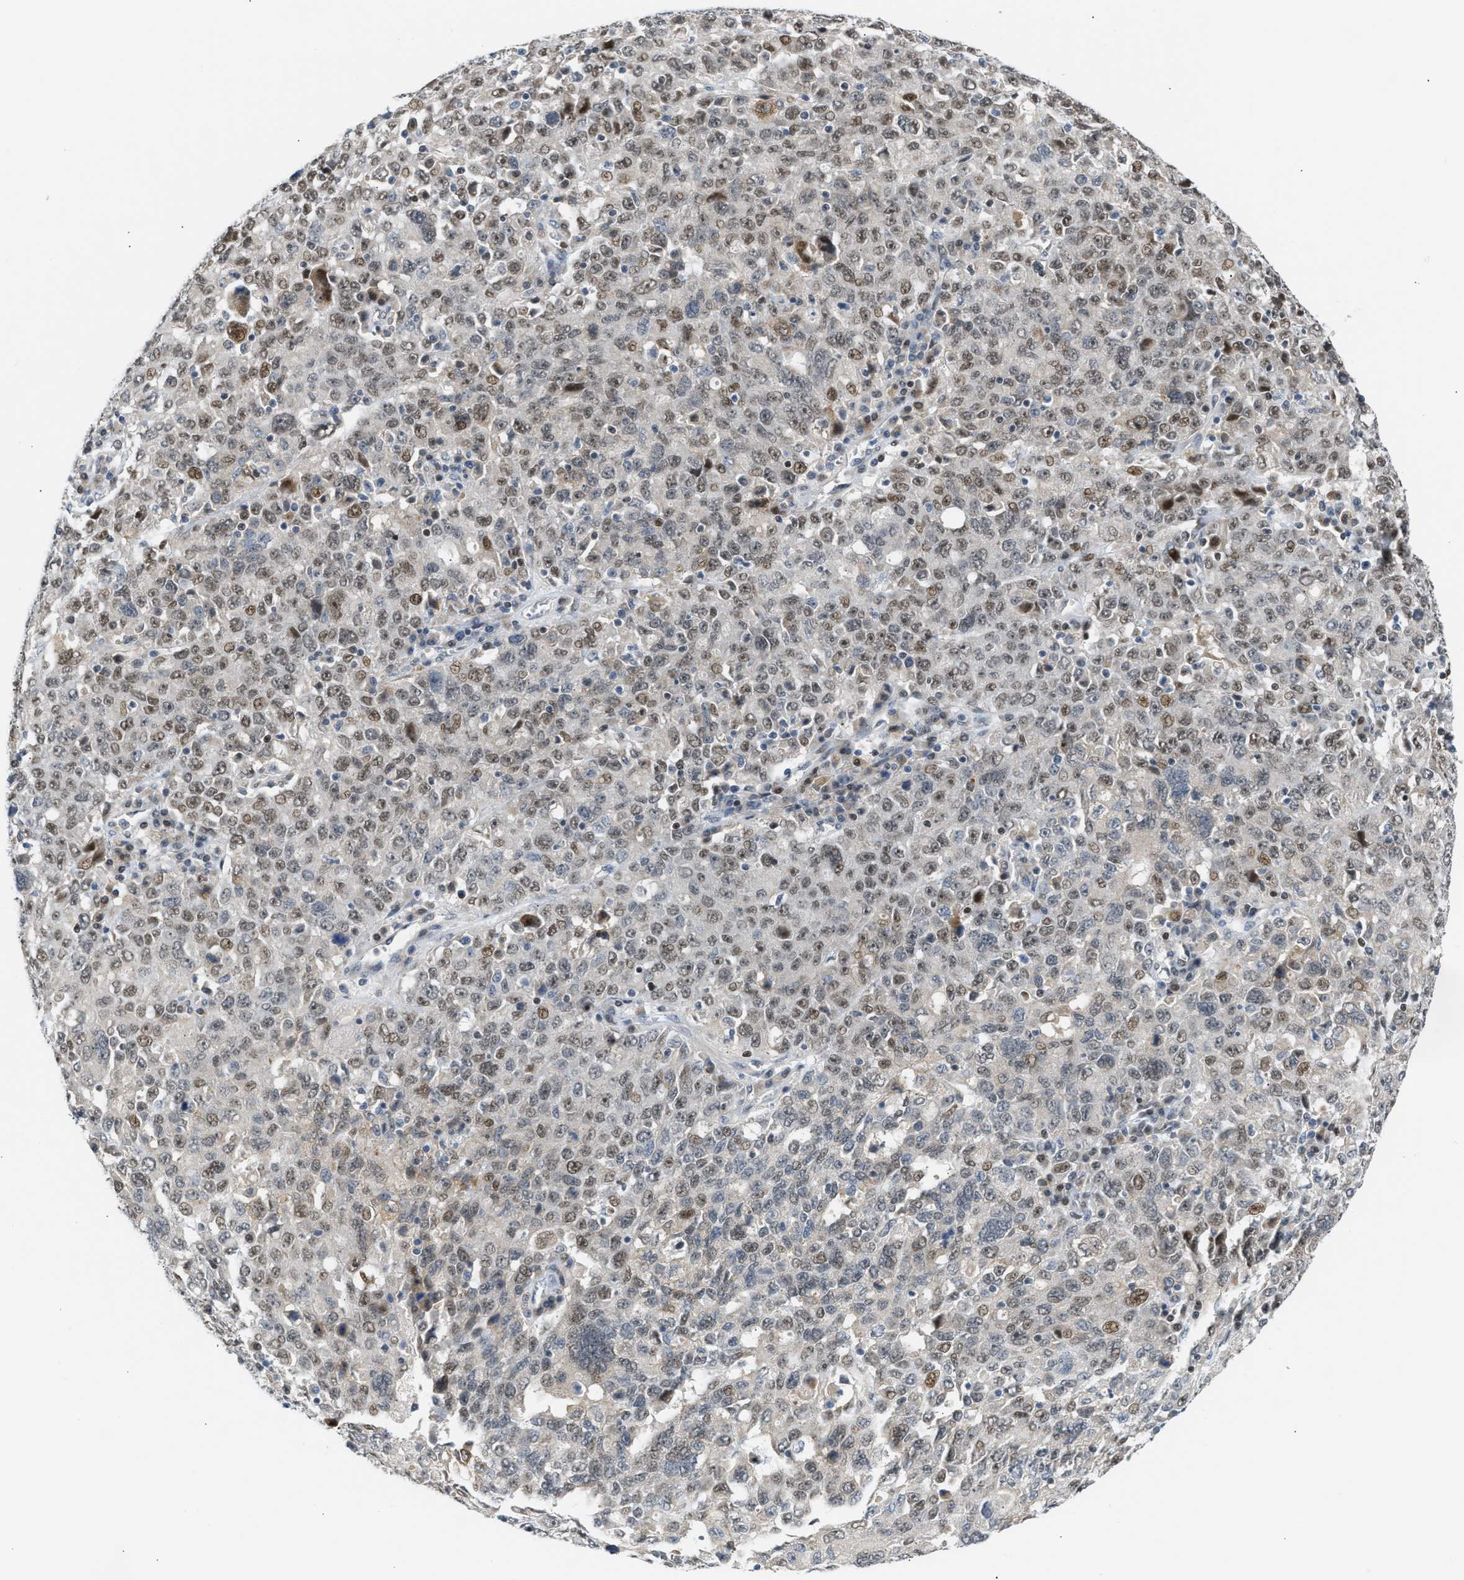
{"staining": {"intensity": "moderate", "quantity": ">75%", "location": "nuclear"}, "tissue": "ovarian cancer", "cell_type": "Tumor cells", "image_type": "cancer", "snomed": [{"axis": "morphology", "description": "Carcinoma, endometroid"}, {"axis": "topography", "description": "Ovary"}], "caption": "Human endometroid carcinoma (ovarian) stained for a protein (brown) displays moderate nuclear positive expression in about >75% of tumor cells.", "gene": "NPS", "patient": {"sex": "female", "age": 62}}